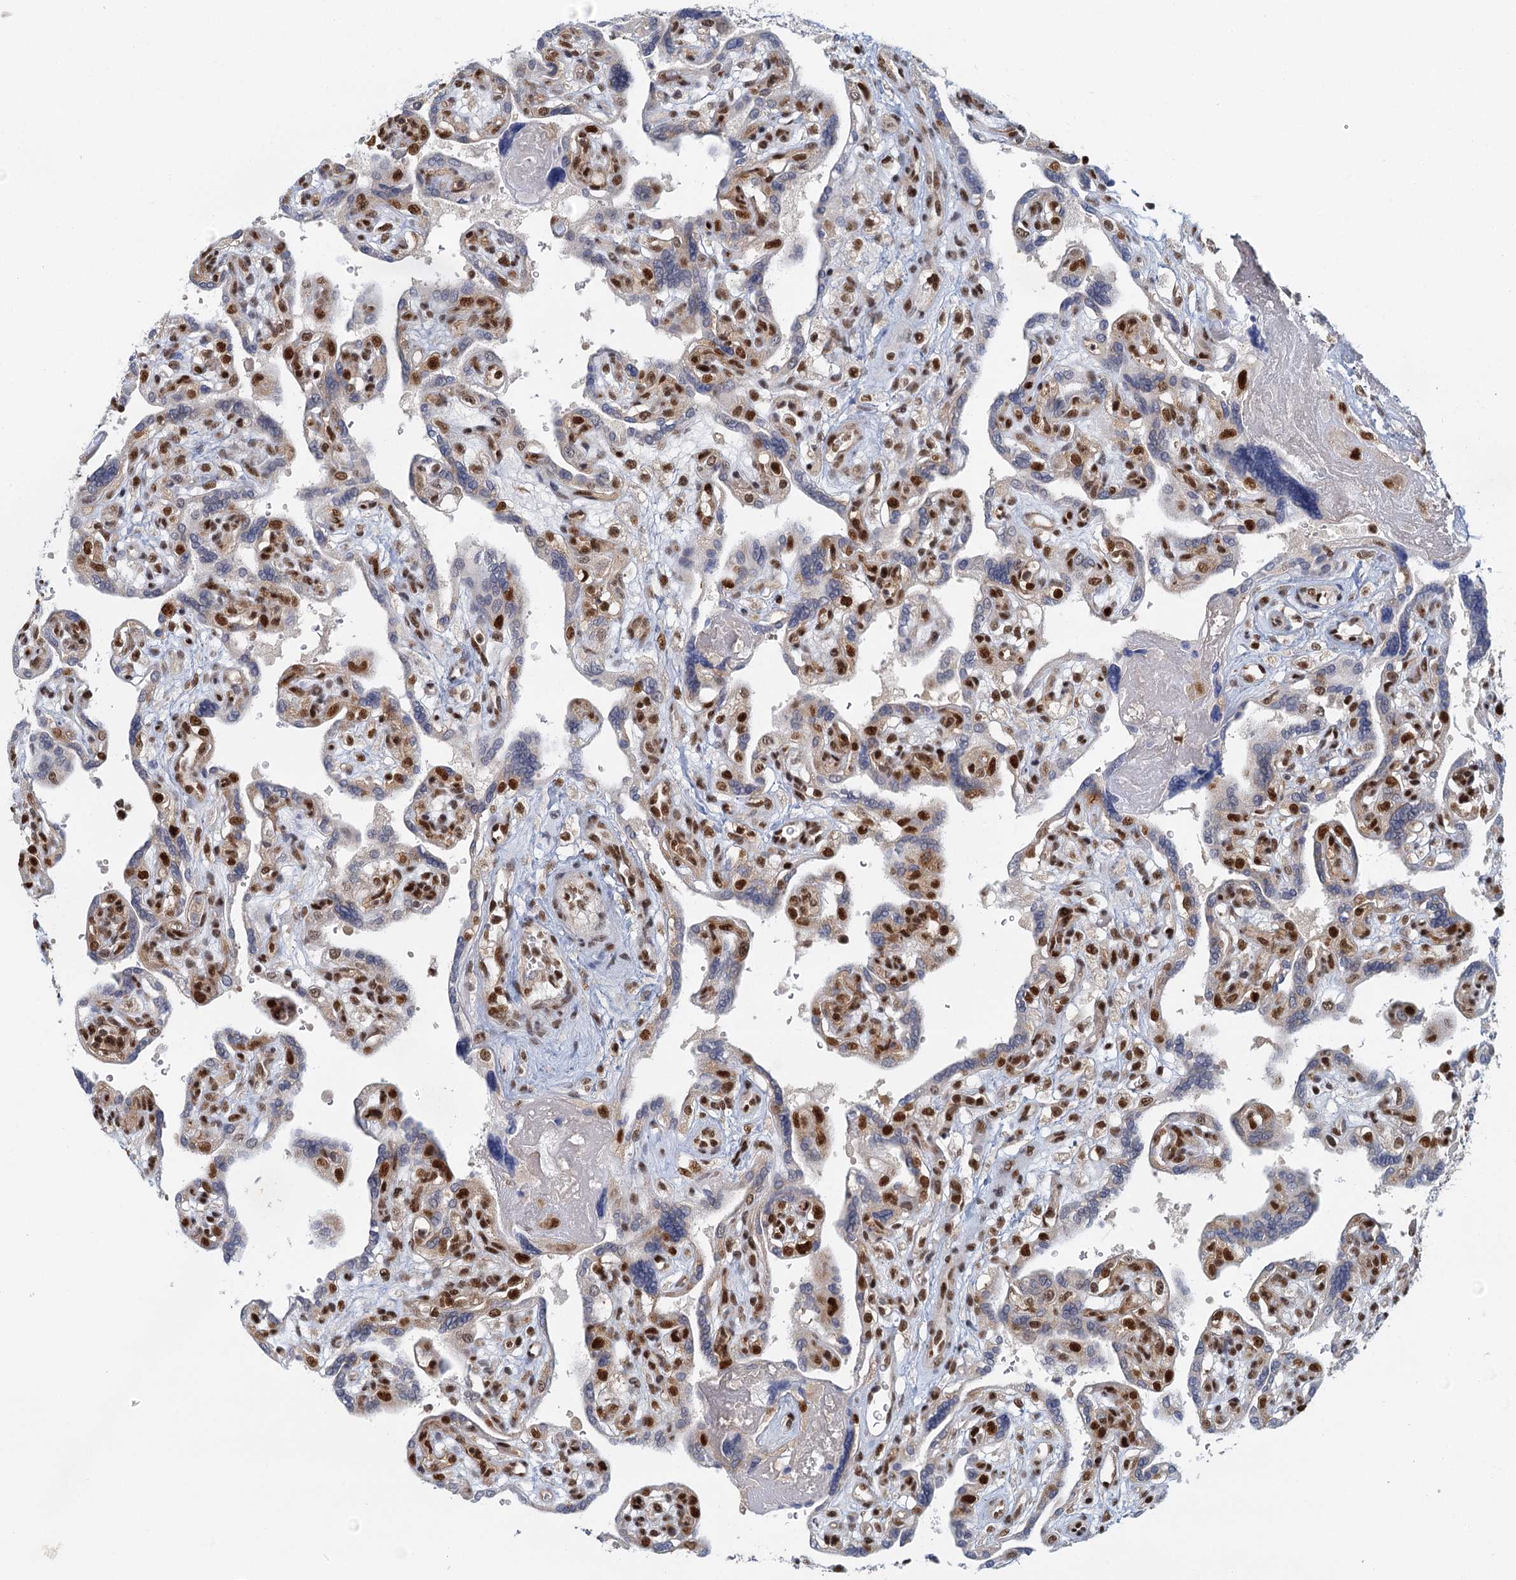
{"staining": {"intensity": "moderate", "quantity": "25%-75%", "location": "cytoplasmic/membranous,nuclear"}, "tissue": "placenta", "cell_type": "Trophoblastic cells", "image_type": "normal", "snomed": [{"axis": "morphology", "description": "Normal tissue, NOS"}, {"axis": "topography", "description": "Placenta"}], "caption": "Placenta stained for a protein shows moderate cytoplasmic/membranous,nuclear positivity in trophoblastic cells.", "gene": "GPATCH11", "patient": {"sex": "female", "age": 39}}